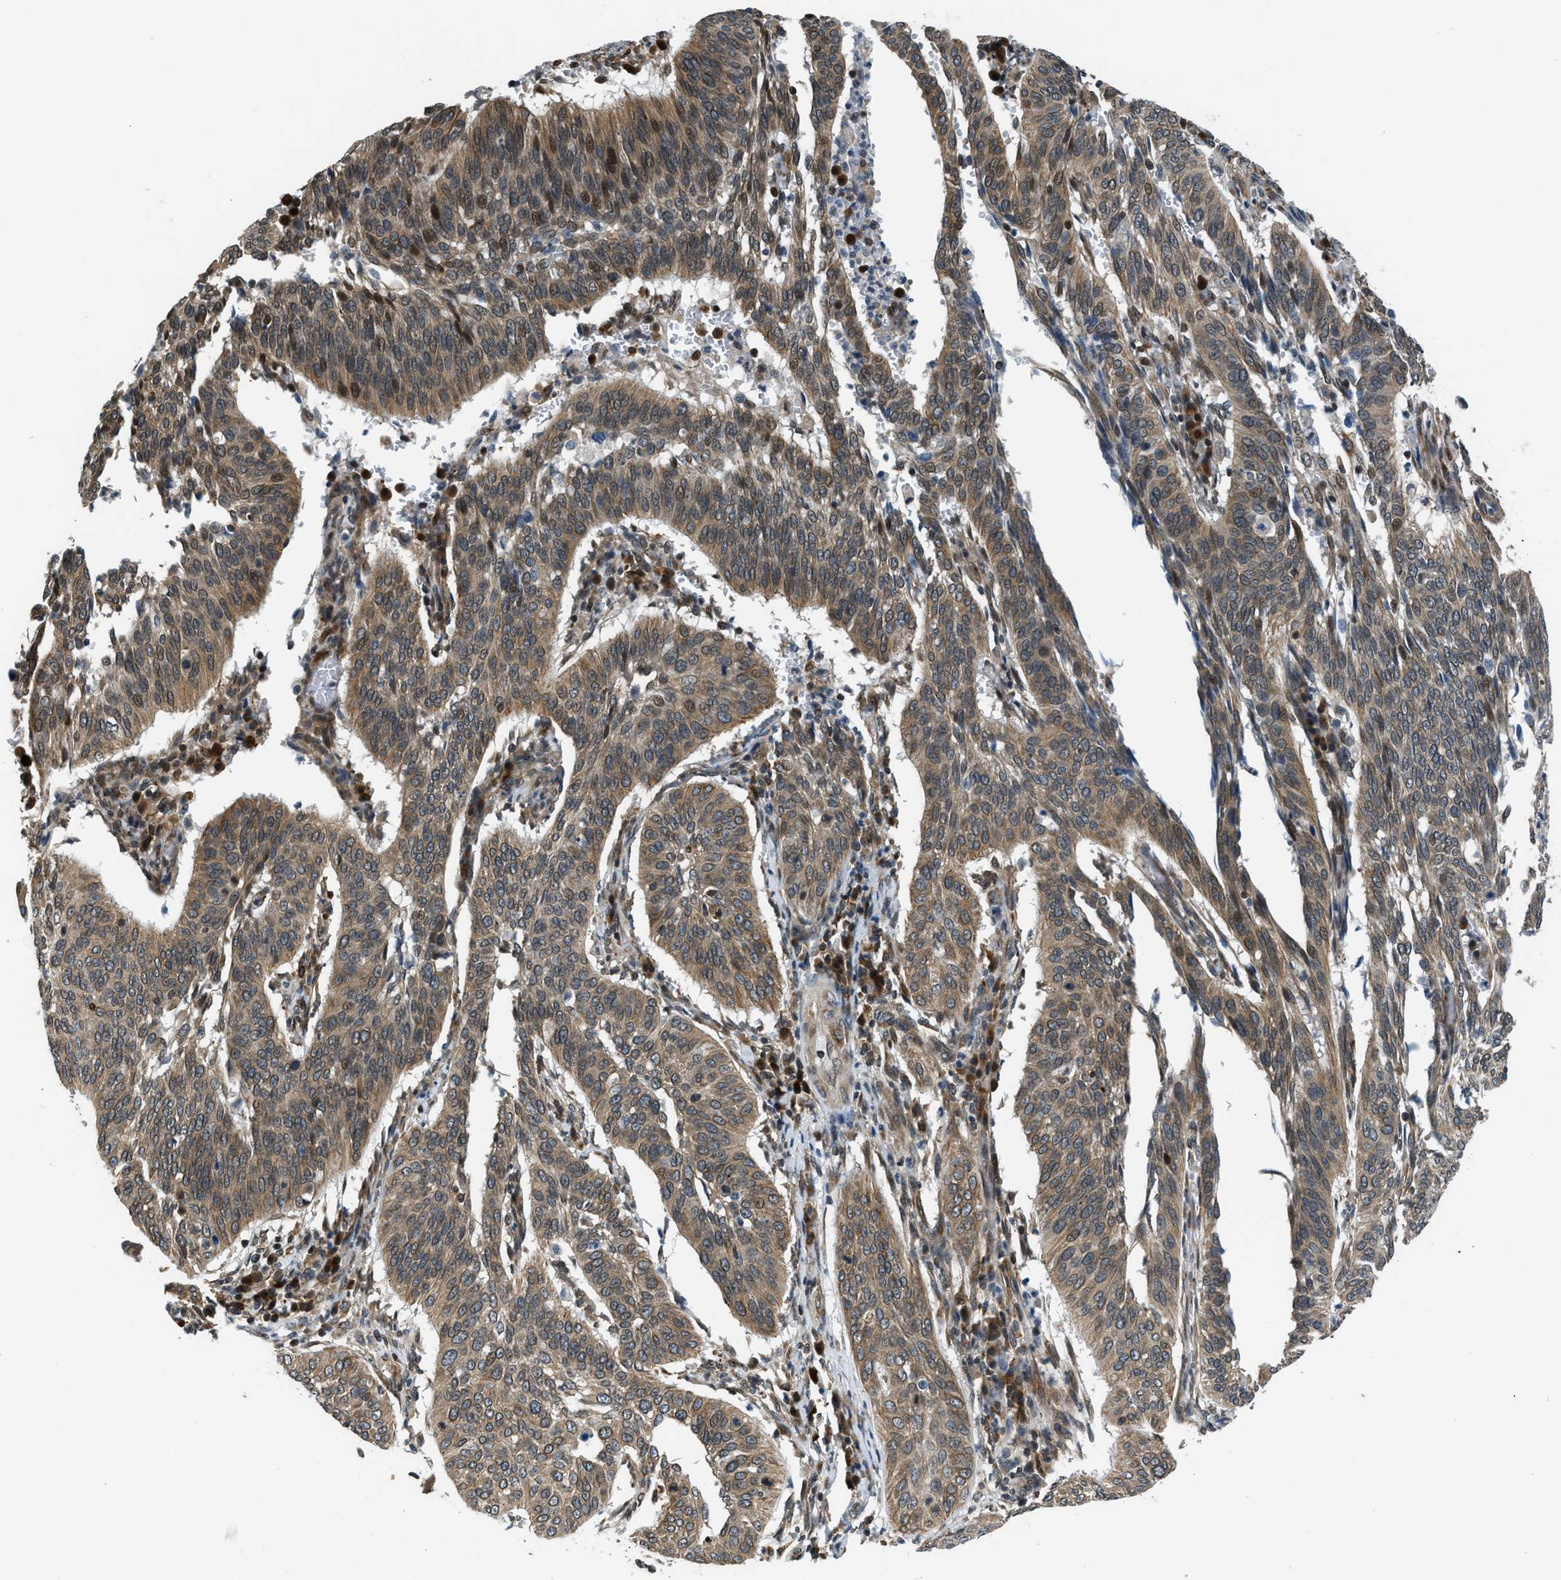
{"staining": {"intensity": "moderate", "quantity": ">75%", "location": "cytoplasmic/membranous,nuclear"}, "tissue": "cervical cancer", "cell_type": "Tumor cells", "image_type": "cancer", "snomed": [{"axis": "morphology", "description": "Normal tissue, NOS"}, {"axis": "morphology", "description": "Squamous cell carcinoma, NOS"}, {"axis": "topography", "description": "Cervix"}], "caption": "This is a micrograph of IHC staining of cervical squamous cell carcinoma, which shows moderate staining in the cytoplasmic/membranous and nuclear of tumor cells.", "gene": "RETREG3", "patient": {"sex": "female", "age": 39}}